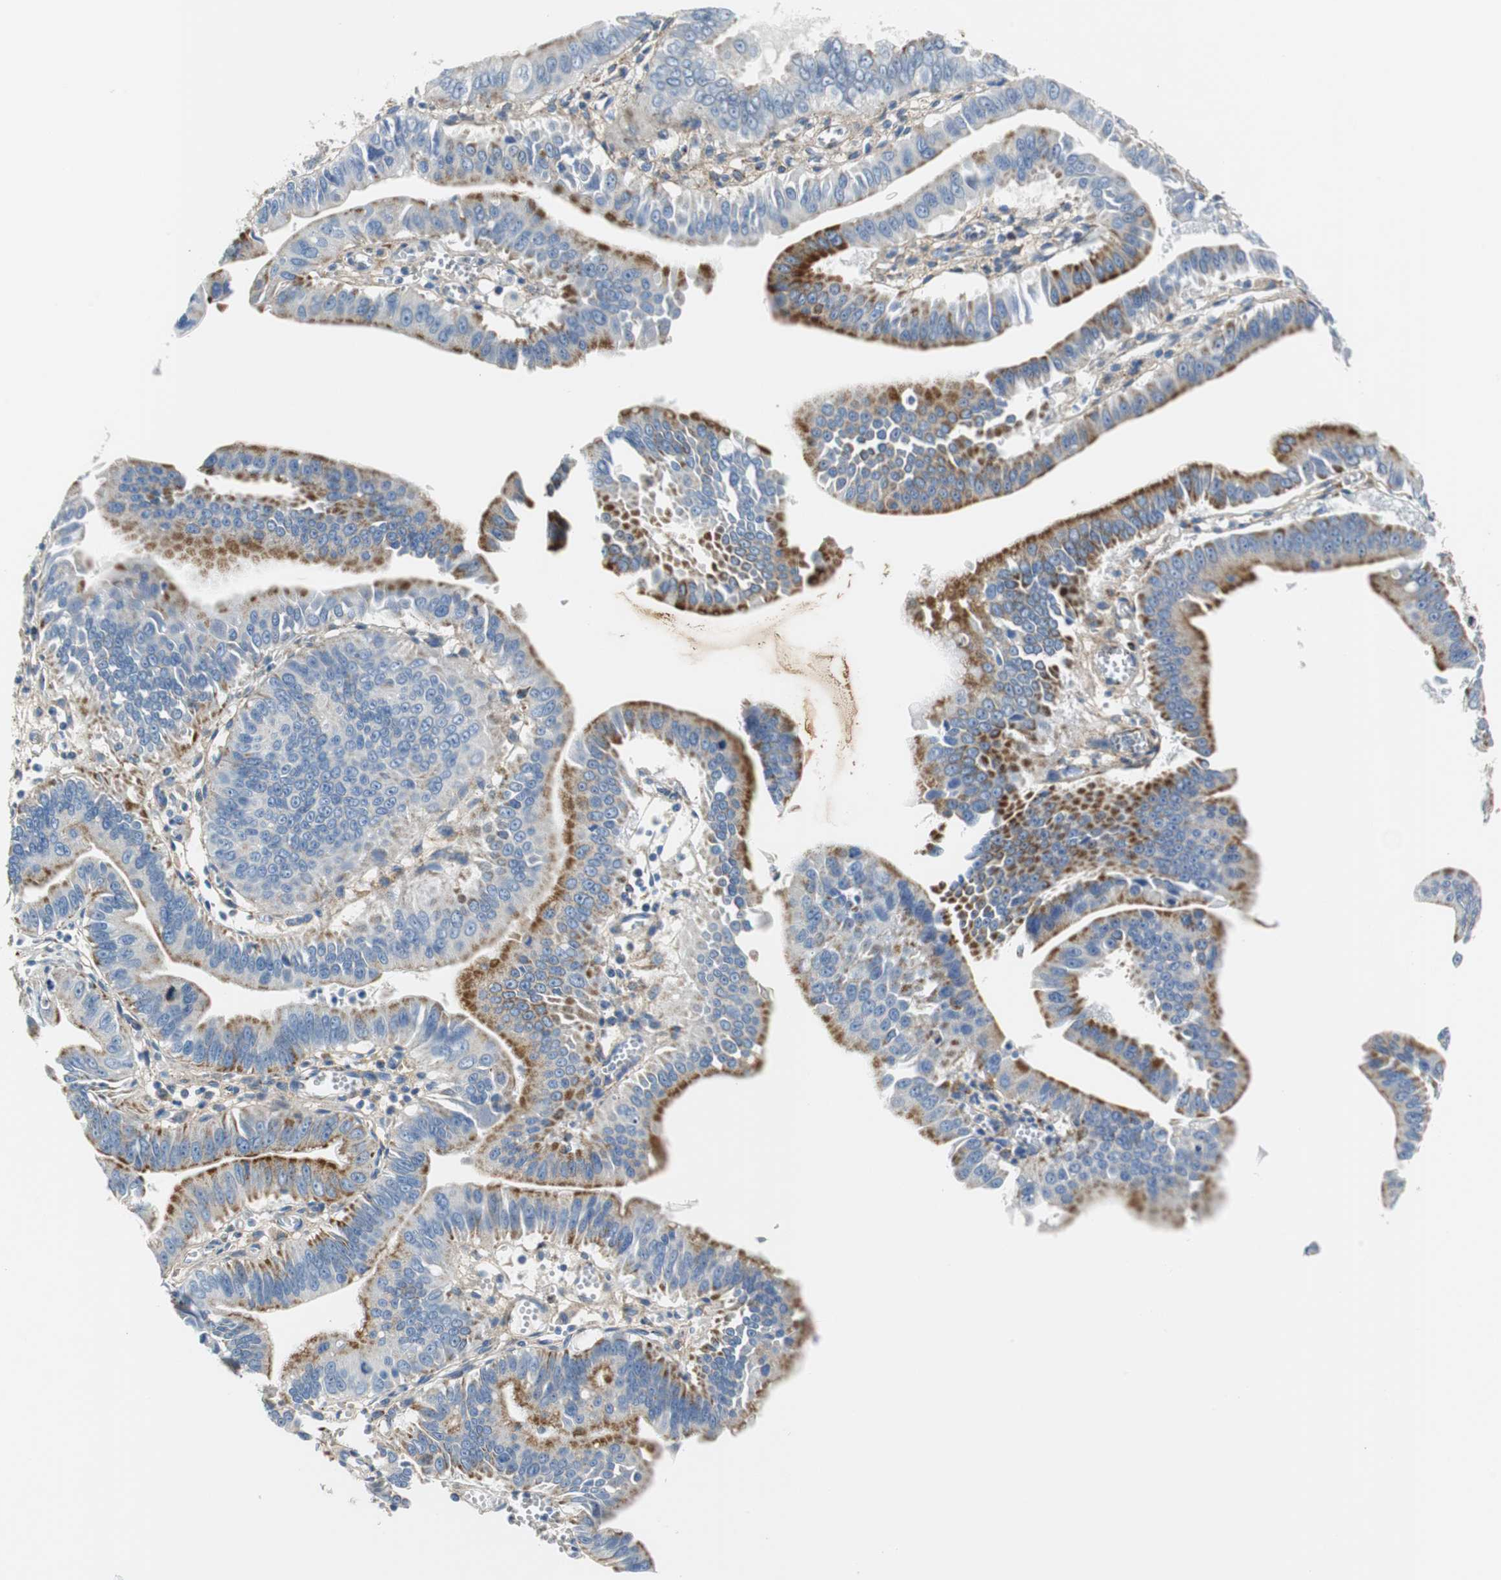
{"staining": {"intensity": "moderate", "quantity": ">75%", "location": "cytoplasmic/membranous"}, "tissue": "pancreatic cancer", "cell_type": "Tumor cells", "image_type": "cancer", "snomed": [{"axis": "morphology", "description": "Normal tissue, NOS"}, {"axis": "topography", "description": "Lymph node"}], "caption": "Pancreatic cancer stained with IHC reveals moderate cytoplasmic/membranous expression in about >75% of tumor cells. (brown staining indicates protein expression, while blue staining denotes nuclei).", "gene": "C1QTNF7", "patient": {"sex": "male", "age": 50}}